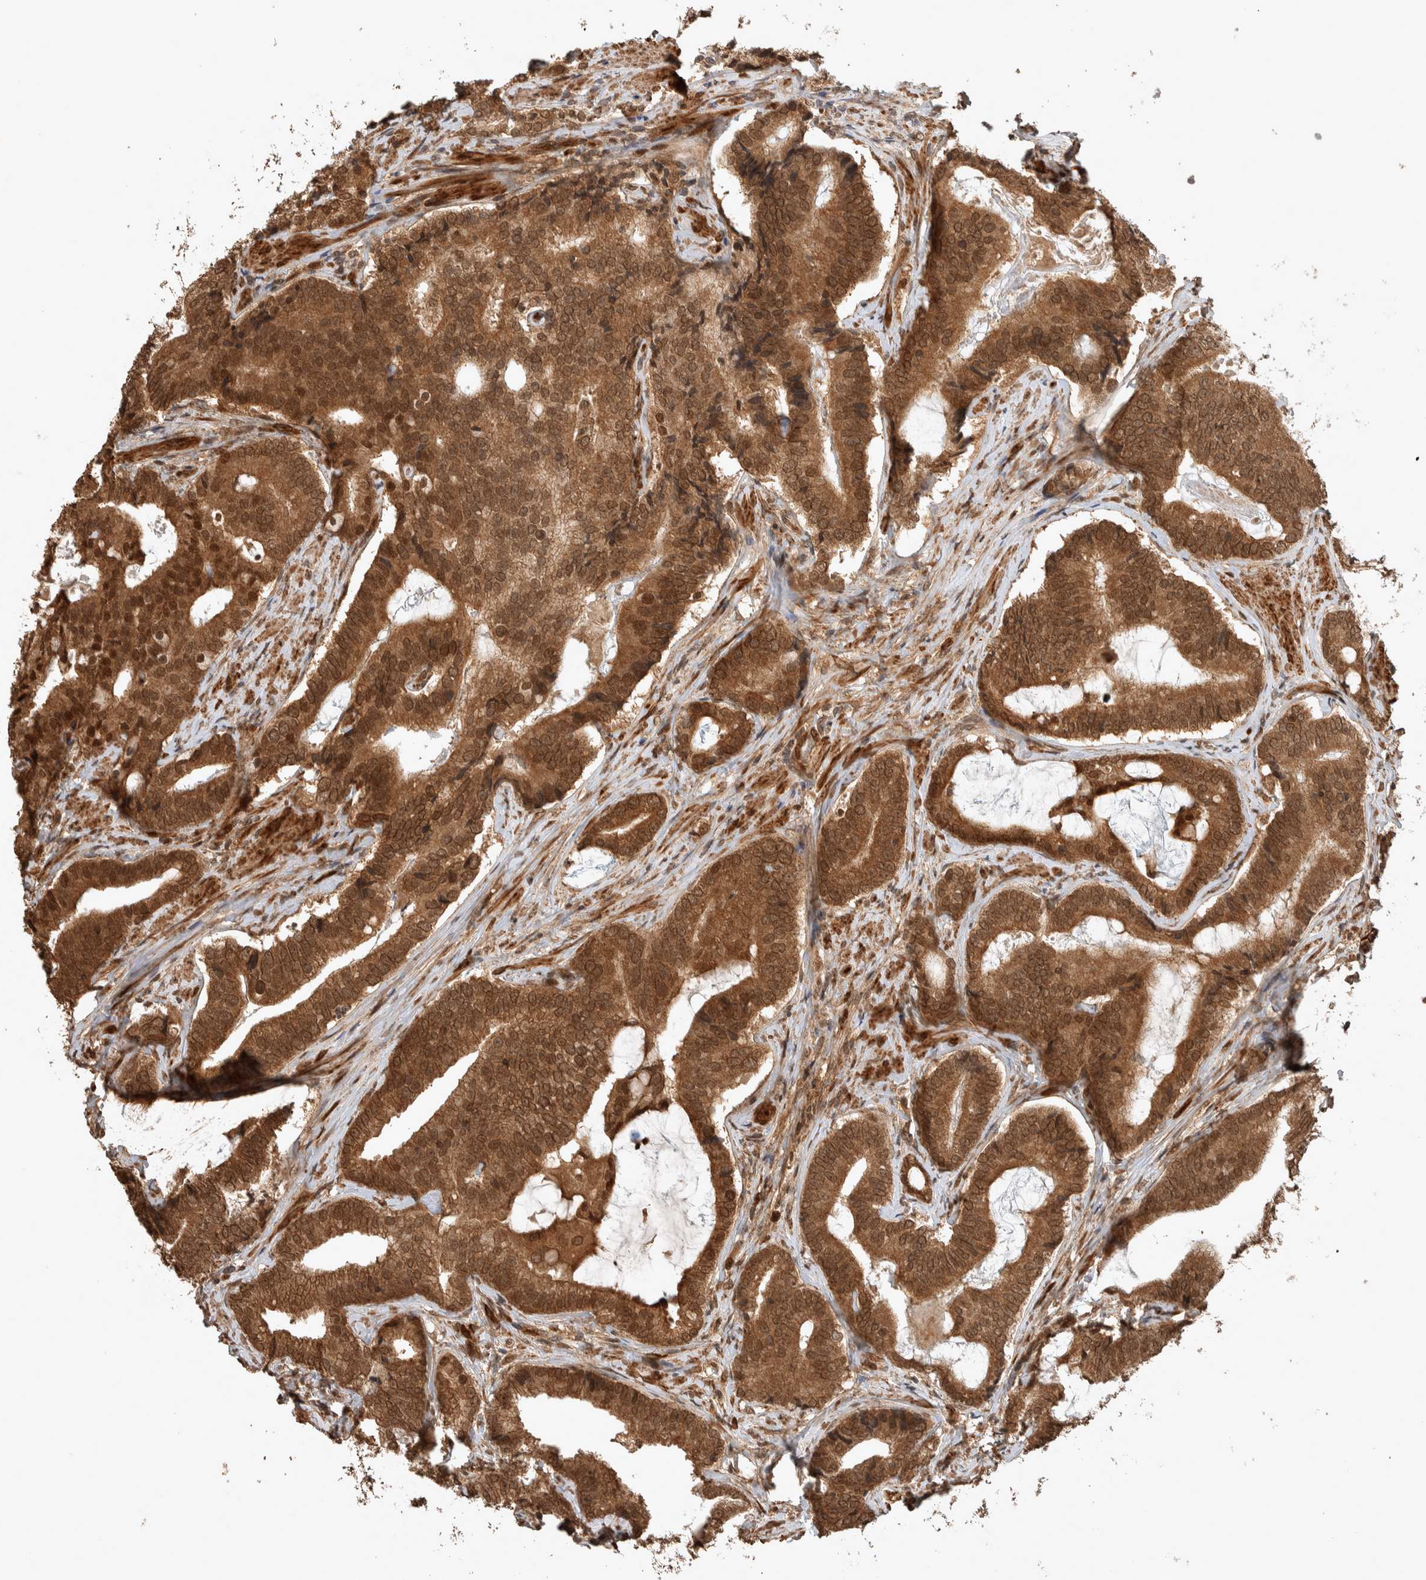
{"staining": {"intensity": "strong", "quantity": ">75%", "location": "cytoplasmic/membranous,nuclear"}, "tissue": "prostate cancer", "cell_type": "Tumor cells", "image_type": "cancer", "snomed": [{"axis": "morphology", "description": "Adenocarcinoma, High grade"}, {"axis": "topography", "description": "Prostate"}], "caption": "Immunohistochemical staining of human adenocarcinoma (high-grade) (prostate) exhibits high levels of strong cytoplasmic/membranous and nuclear protein expression in about >75% of tumor cells. (Stains: DAB in brown, nuclei in blue, Microscopy: brightfield microscopy at high magnification).", "gene": "CNTROB", "patient": {"sex": "male", "age": 55}}